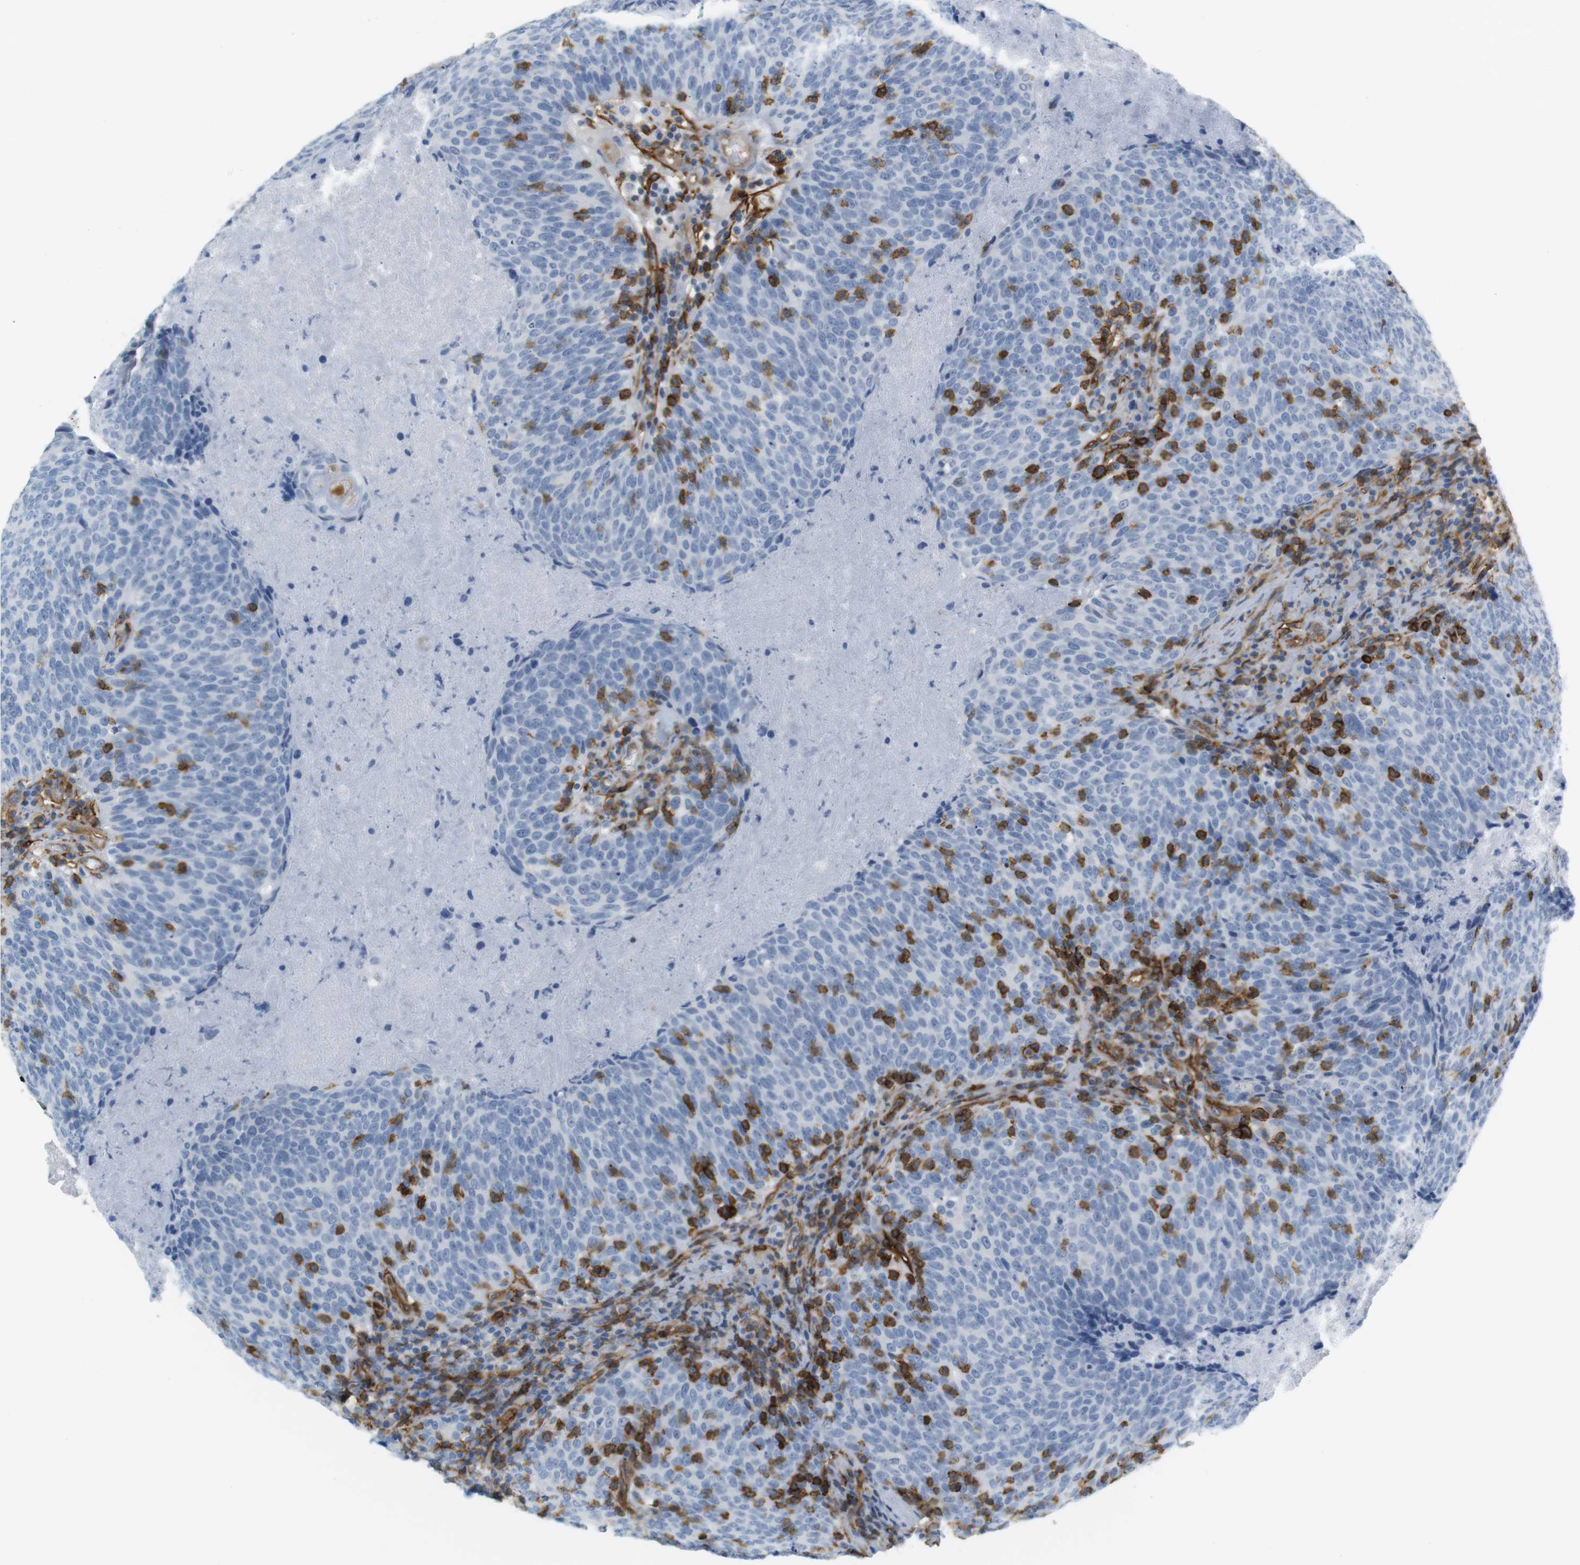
{"staining": {"intensity": "negative", "quantity": "none", "location": "none"}, "tissue": "head and neck cancer", "cell_type": "Tumor cells", "image_type": "cancer", "snomed": [{"axis": "morphology", "description": "Squamous cell carcinoma, NOS"}, {"axis": "morphology", "description": "Squamous cell carcinoma, metastatic, NOS"}, {"axis": "topography", "description": "Lymph node"}, {"axis": "topography", "description": "Head-Neck"}], "caption": "The IHC photomicrograph has no significant positivity in tumor cells of head and neck cancer (metastatic squamous cell carcinoma) tissue.", "gene": "F2R", "patient": {"sex": "male", "age": 62}}